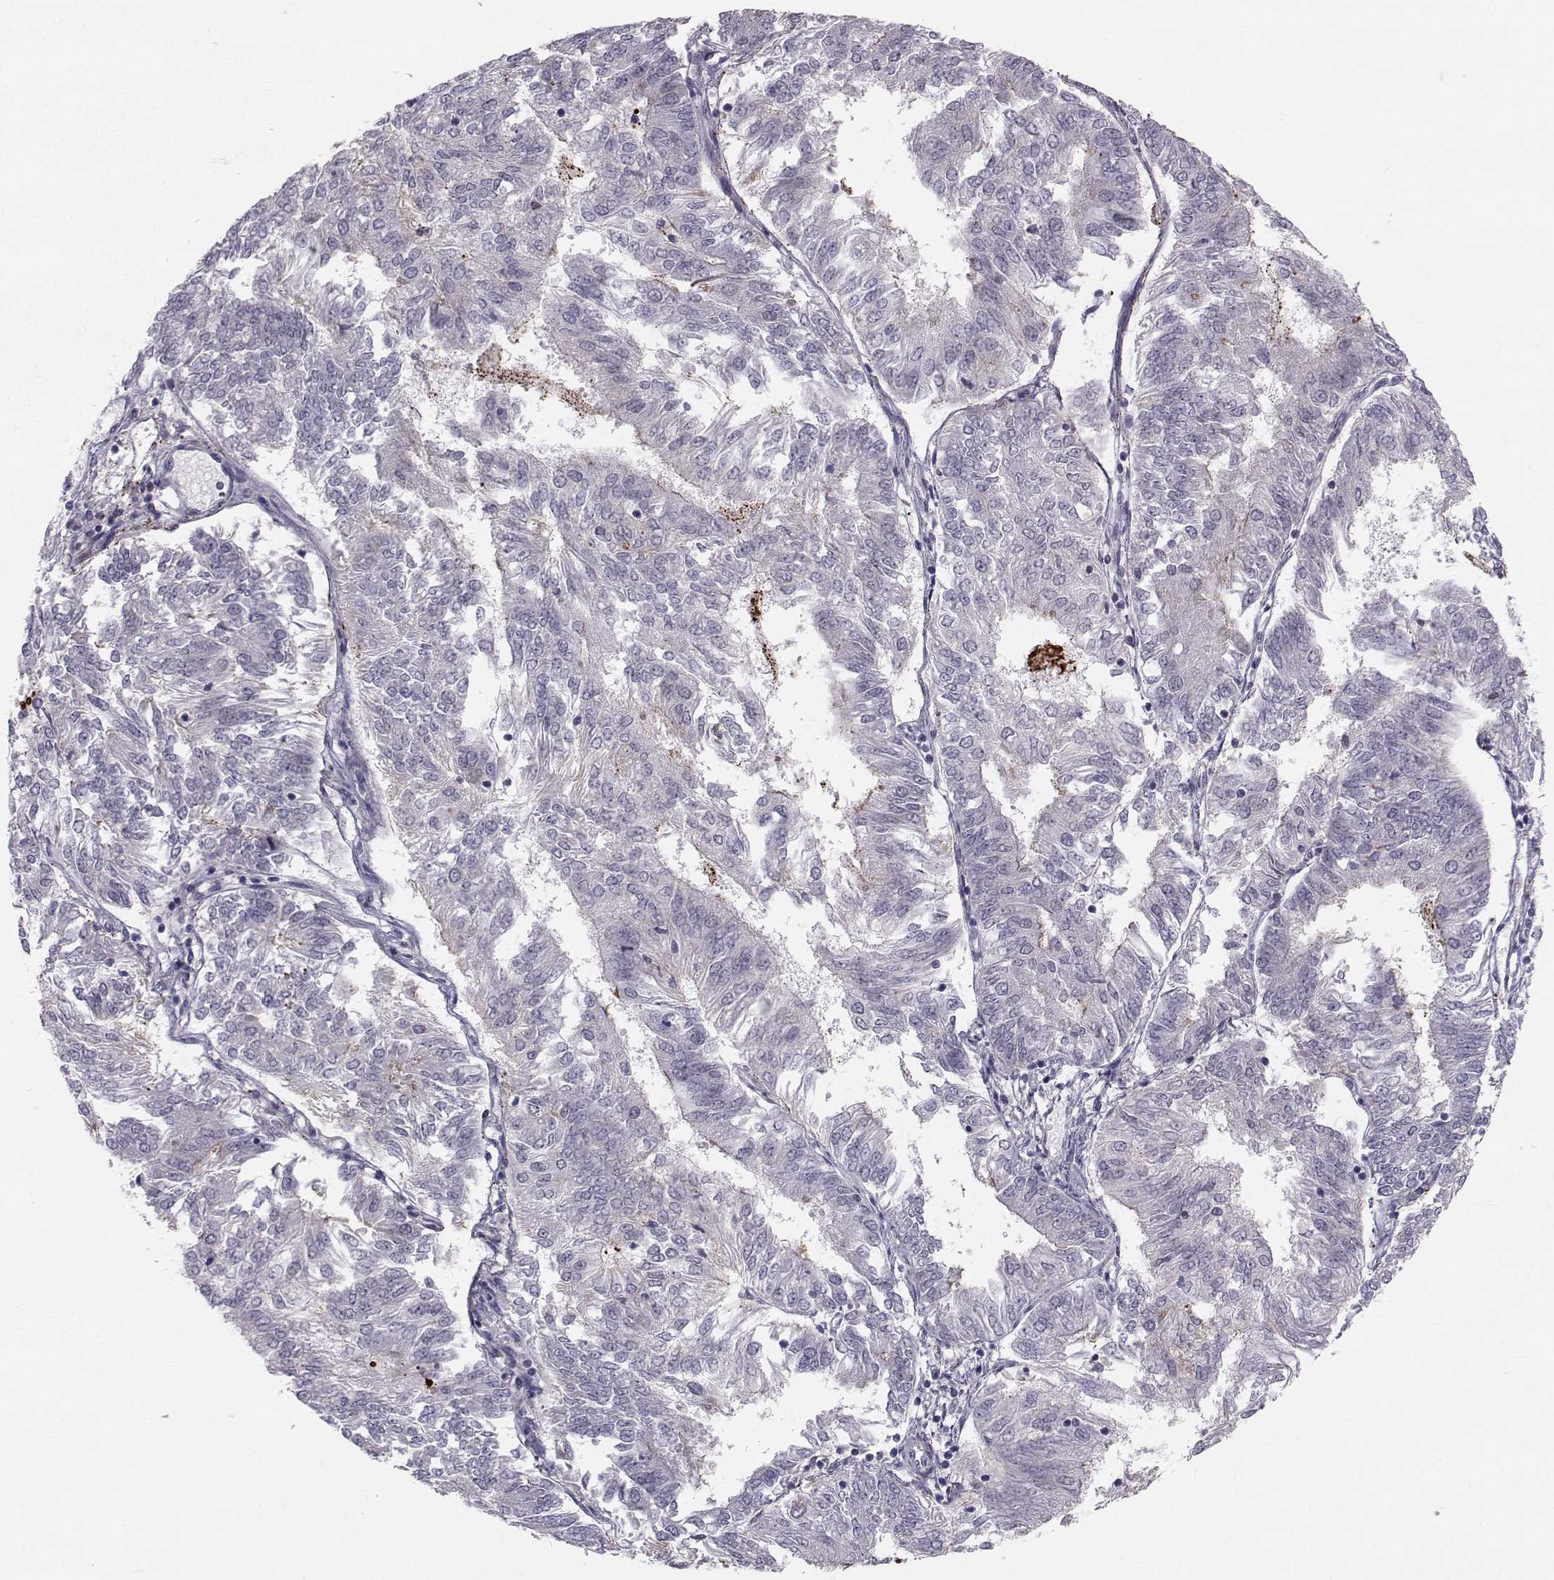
{"staining": {"intensity": "negative", "quantity": "none", "location": "none"}, "tissue": "endometrial cancer", "cell_type": "Tumor cells", "image_type": "cancer", "snomed": [{"axis": "morphology", "description": "Adenocarcinoma, NOS"}, {"axis": "topography", "description": "Endometrium"}], "caption": "Immunohistochemistry photomicrograph of human endometrial cancer (adenocarcinoma) stained for a protein (brown), which displays no expression in tumor cells.", "gene": "LRP8", "patient": {"sex": "female", "age": 58}}